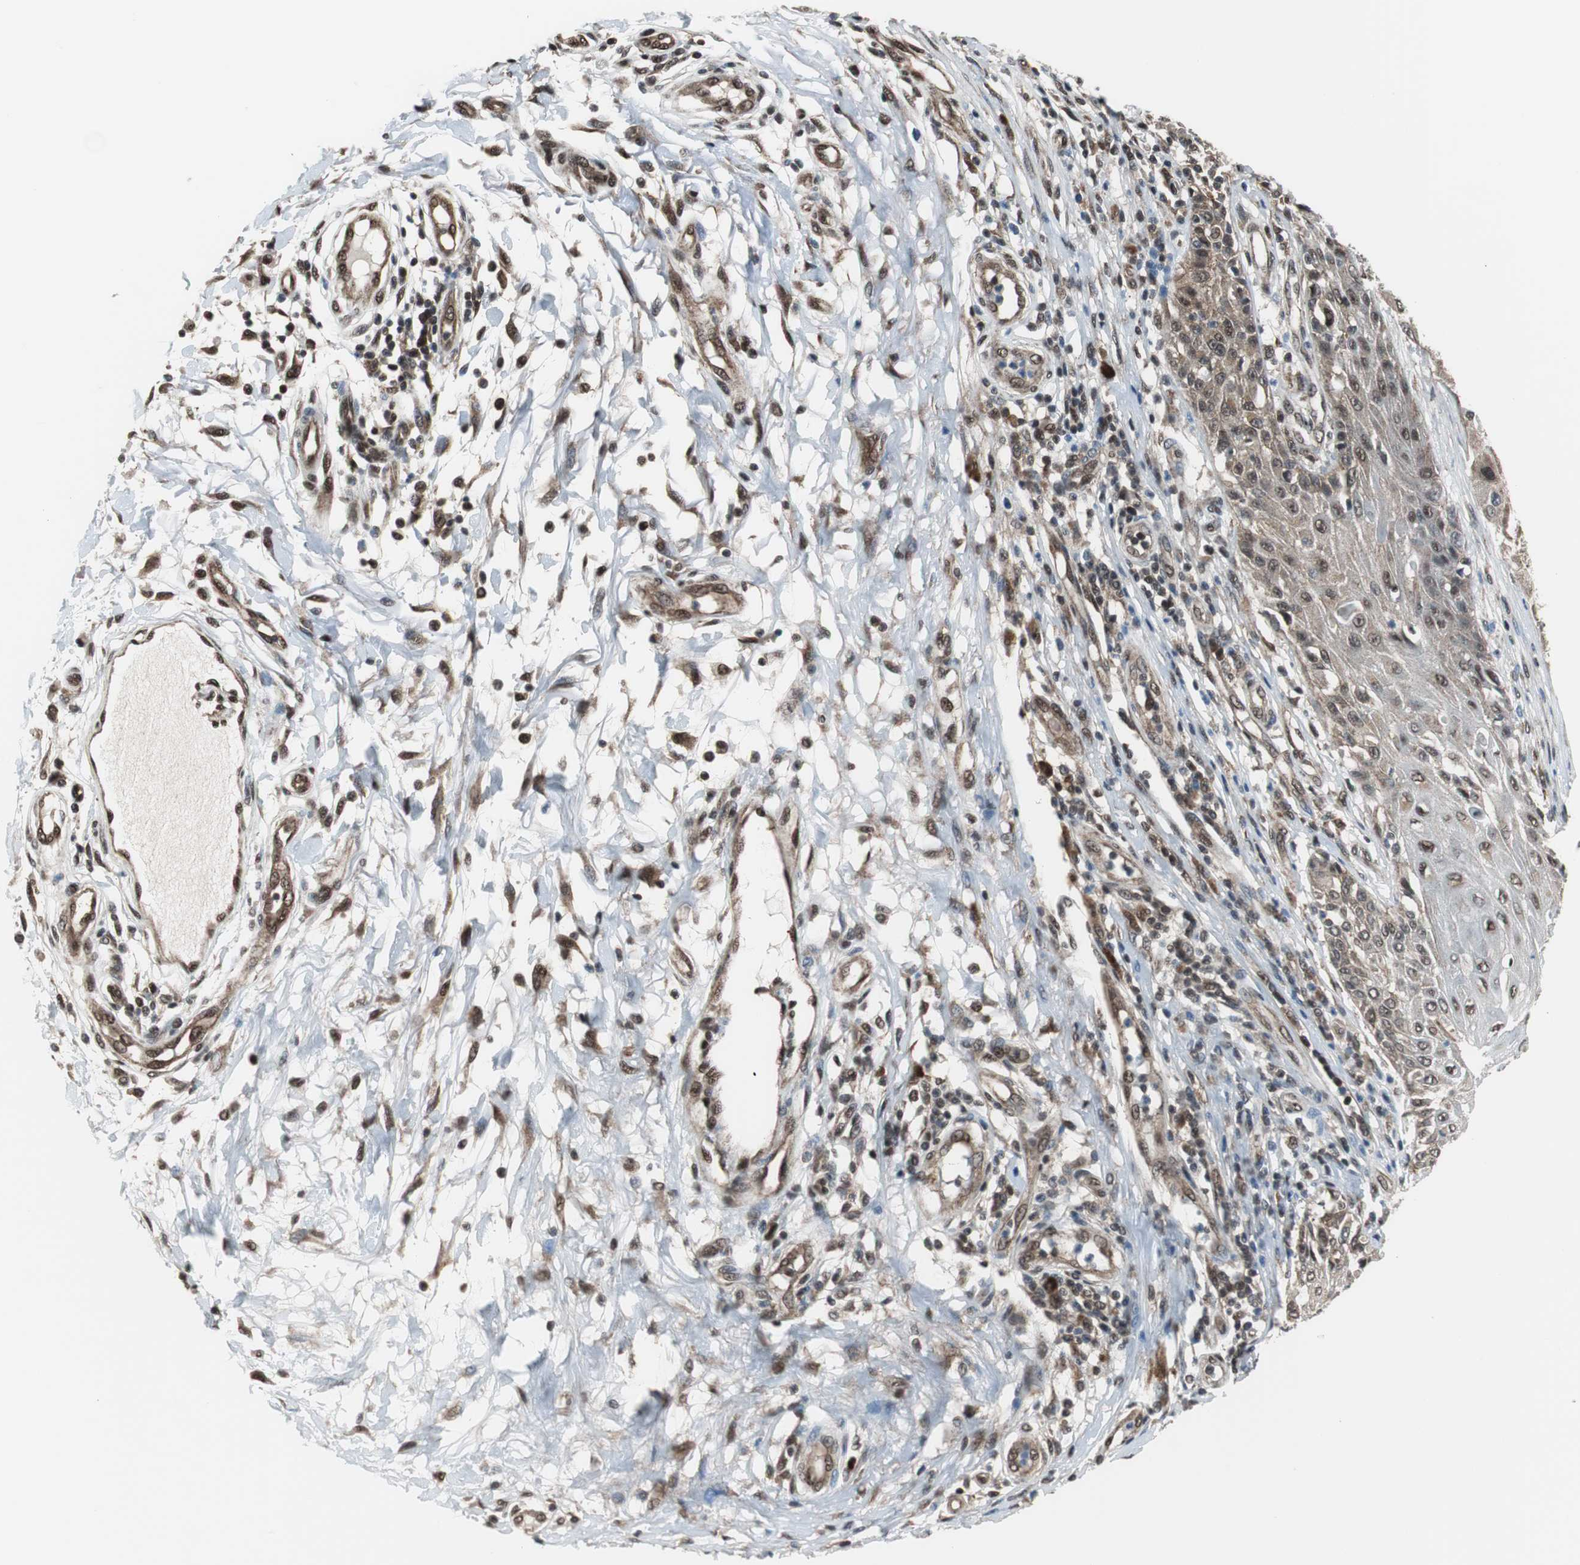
{"staining": {"intensity": "weak", "quantity": ">75%", "location": "cytoplasmic/membranous"}, "tissue": "melanoma", "cell_type": "Tumor cells", "image_type": "cancer", "snomed": [{"axis": "morphology", "description": "Malignant melanoma, NOS"}, {"axis": "topography", "description": "Skin"}], "caption": "Protein analysis of melanoma tissue displays weak cytoplasmic/membranous staining in about >75% of tumor cells.", "gene": "VCP", "patient": {"sex": "female", "age": 81}}